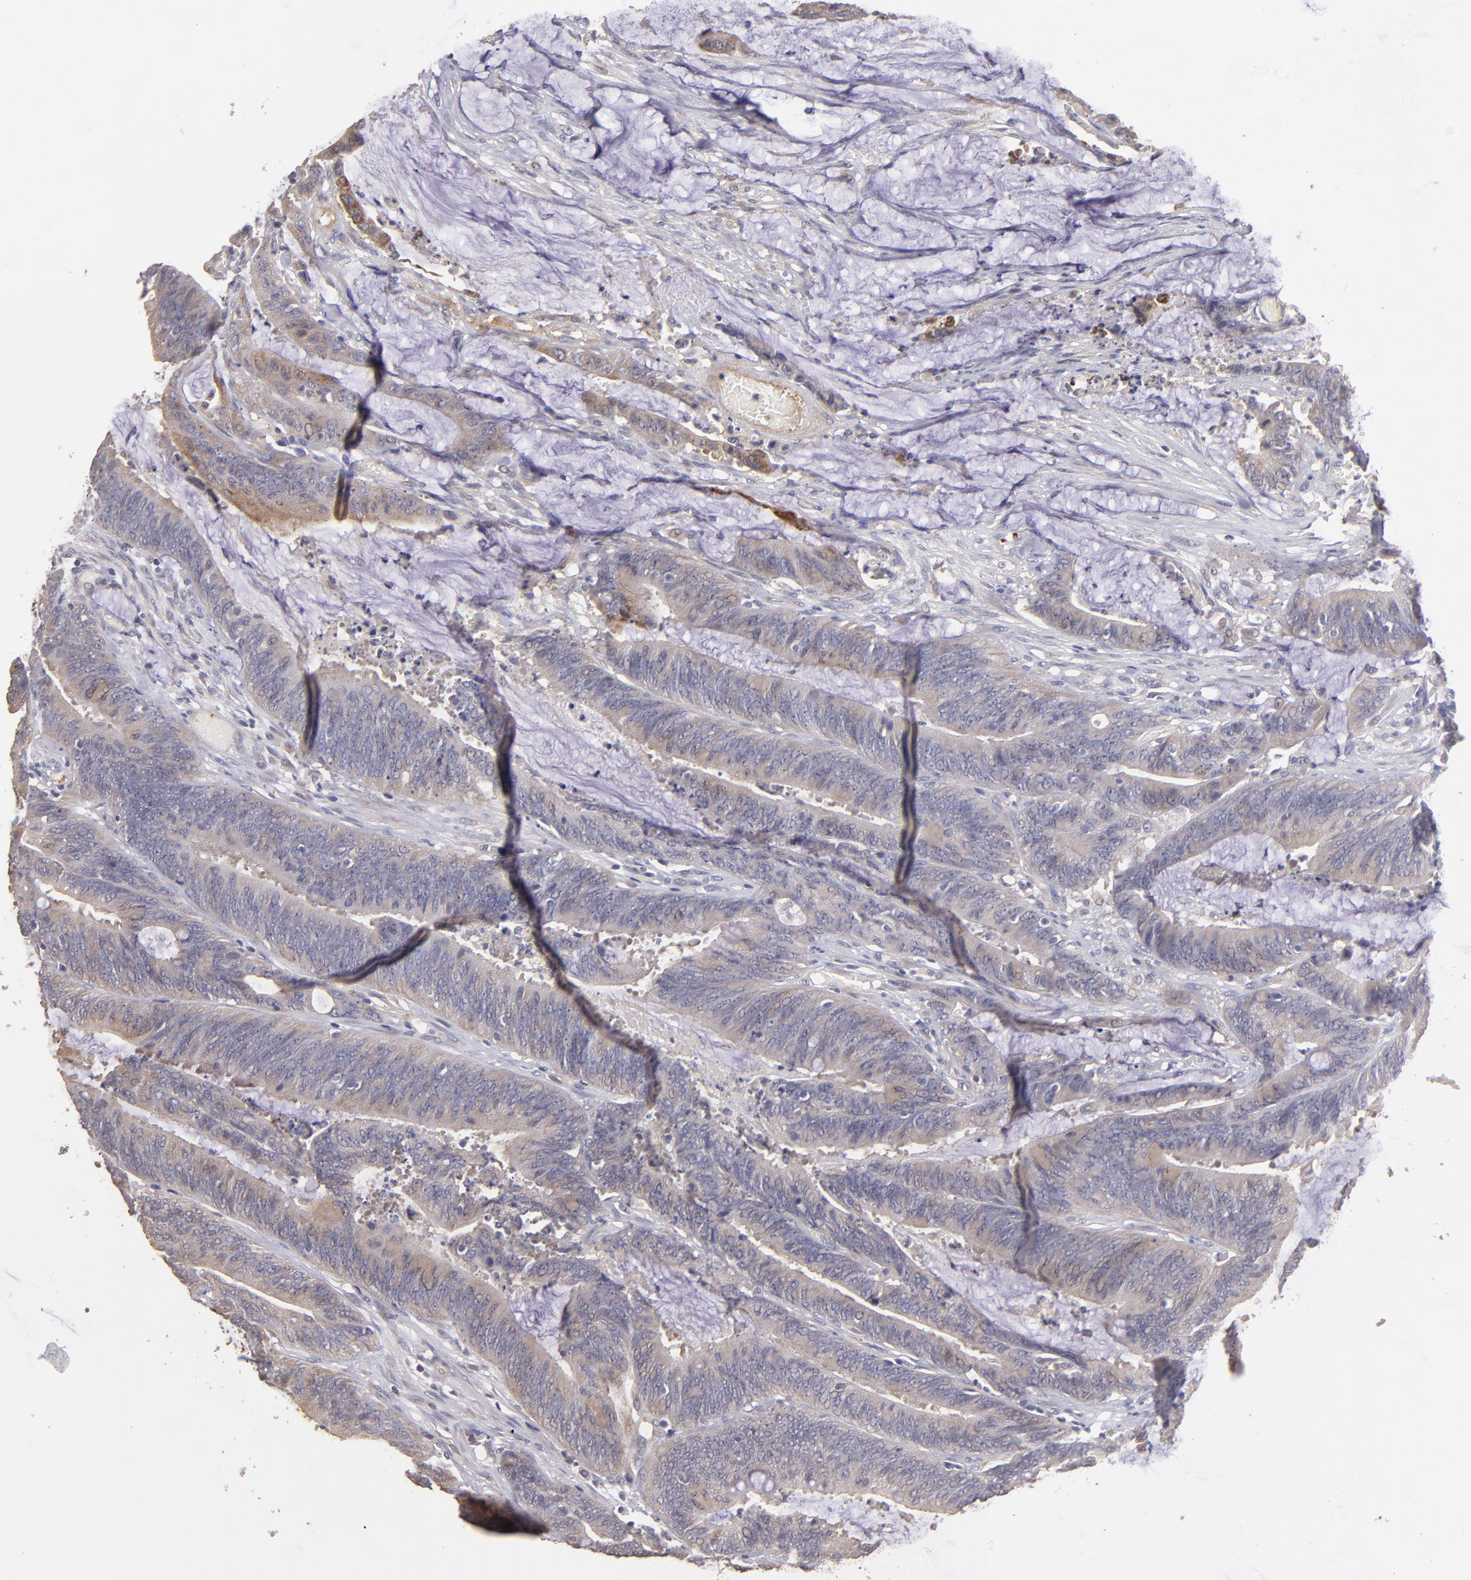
{"staining": {"intensity": "moderate", "quantity": "25%-75%", "location": "cytoplasmic/membranous"}, "tissue": "colorectal cancer", "cell_type": "Tumor cells", "image_type": "cancer", "snomed": [{"axis": "morphology", "description": "Adenocarcinoma, NOS"}, {"axis": "topography", "description": "Rectum"}], "caption": "Human colorectal adenocarcinoma stained with a brown dye reveals moderate cytoplasmic/membranous positive expression in approximately 25%-75% of tumor cells.", "gene": "GNAZ", "patient": {"sex": "female", "age": 66}}